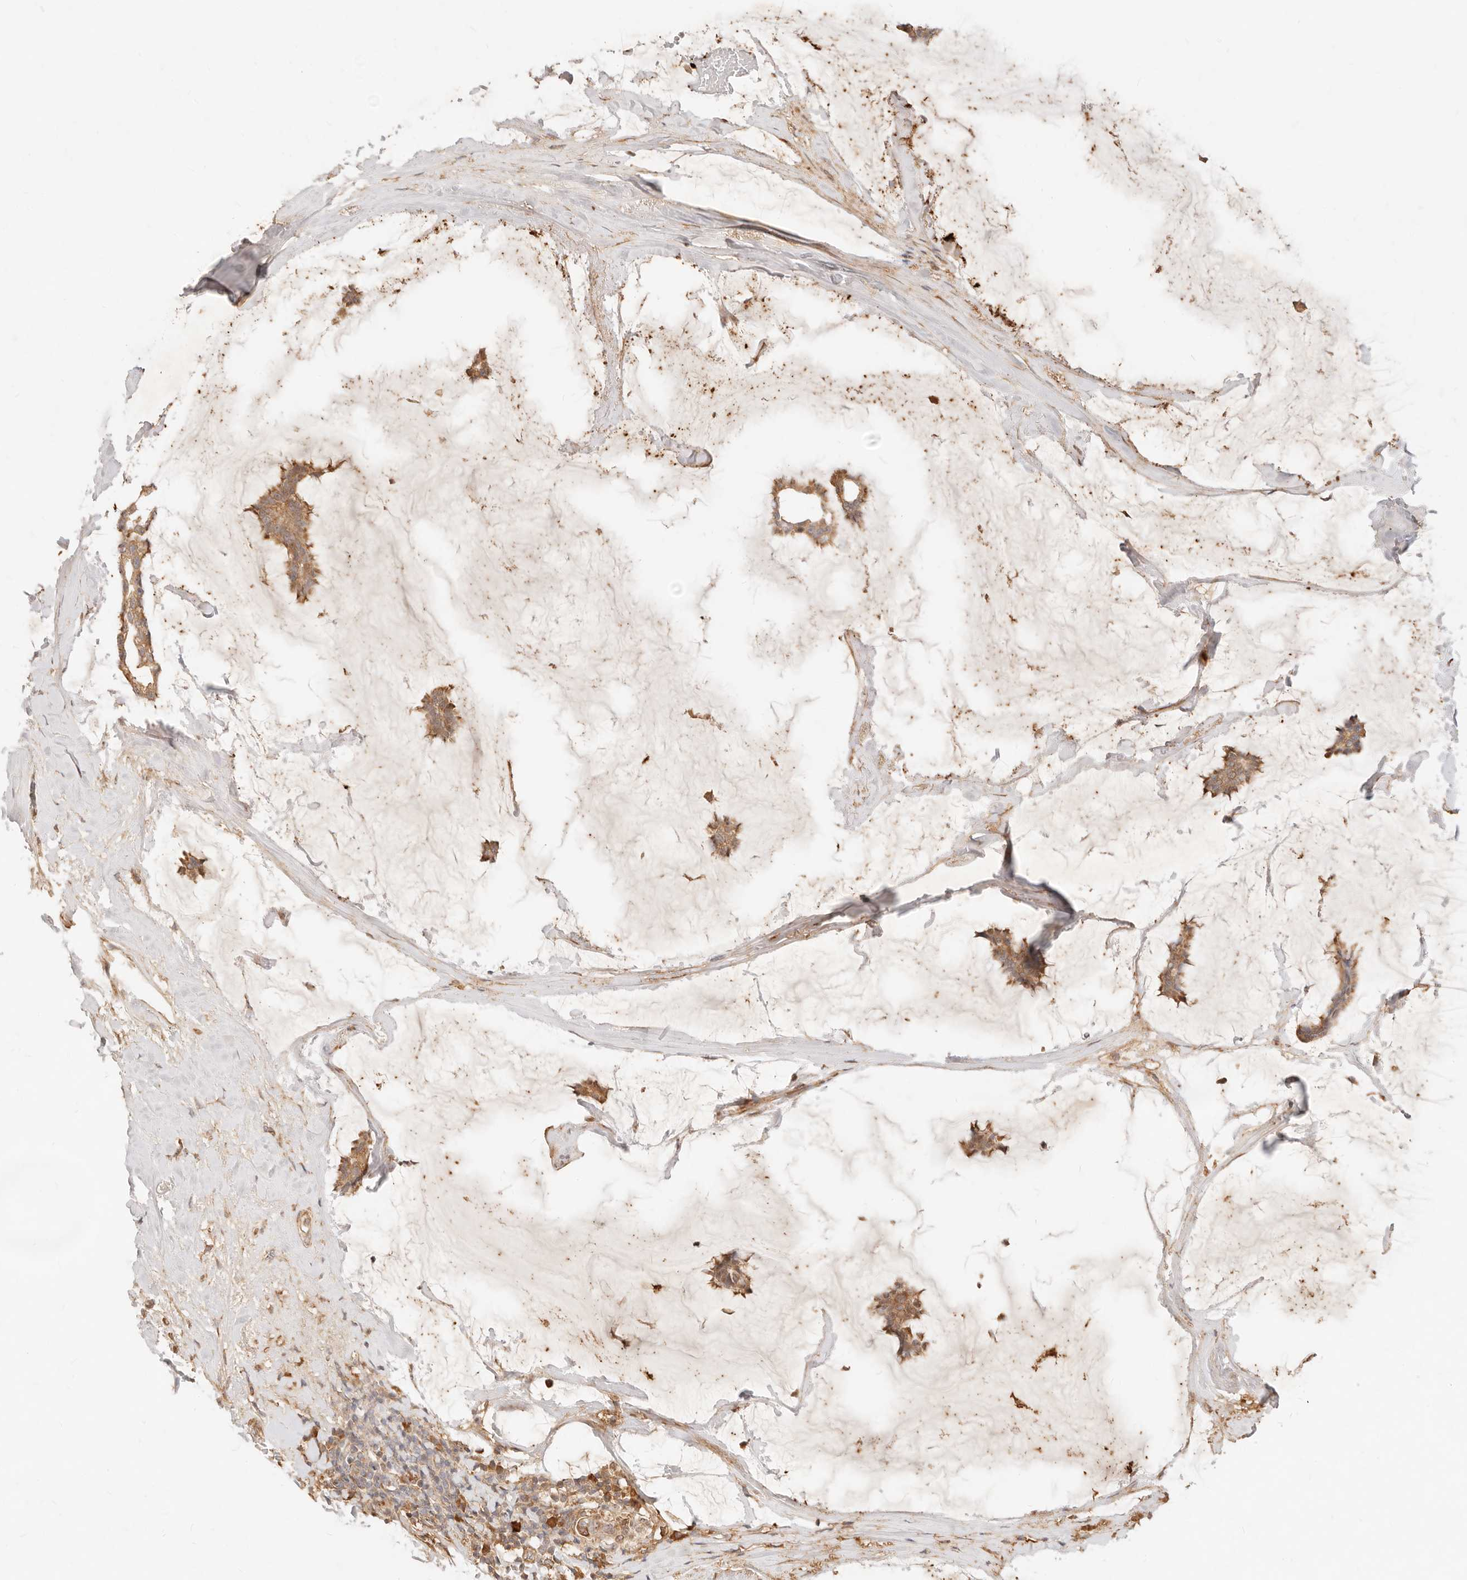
{"staining": {"intensity": "moderate", "quantity": ">75%", "location": "cytoplasmic/membranous"}, "tissue": "breast cancer", "cell_type": "Tumor cells", "image_type": "cancer", "snomed": [{"axis": "morphology", "description": "Duct carcinoma"}, {"axis": "topography", "description": "Breast"}], "caption": "A brown stain labels moderate cytoplasmic/membranous positivity of a protein in invasive ductal carcinoma (breast) tumor cells.", "gene": "UBXN10", "patient": {"sex": "female", "age": 93}}